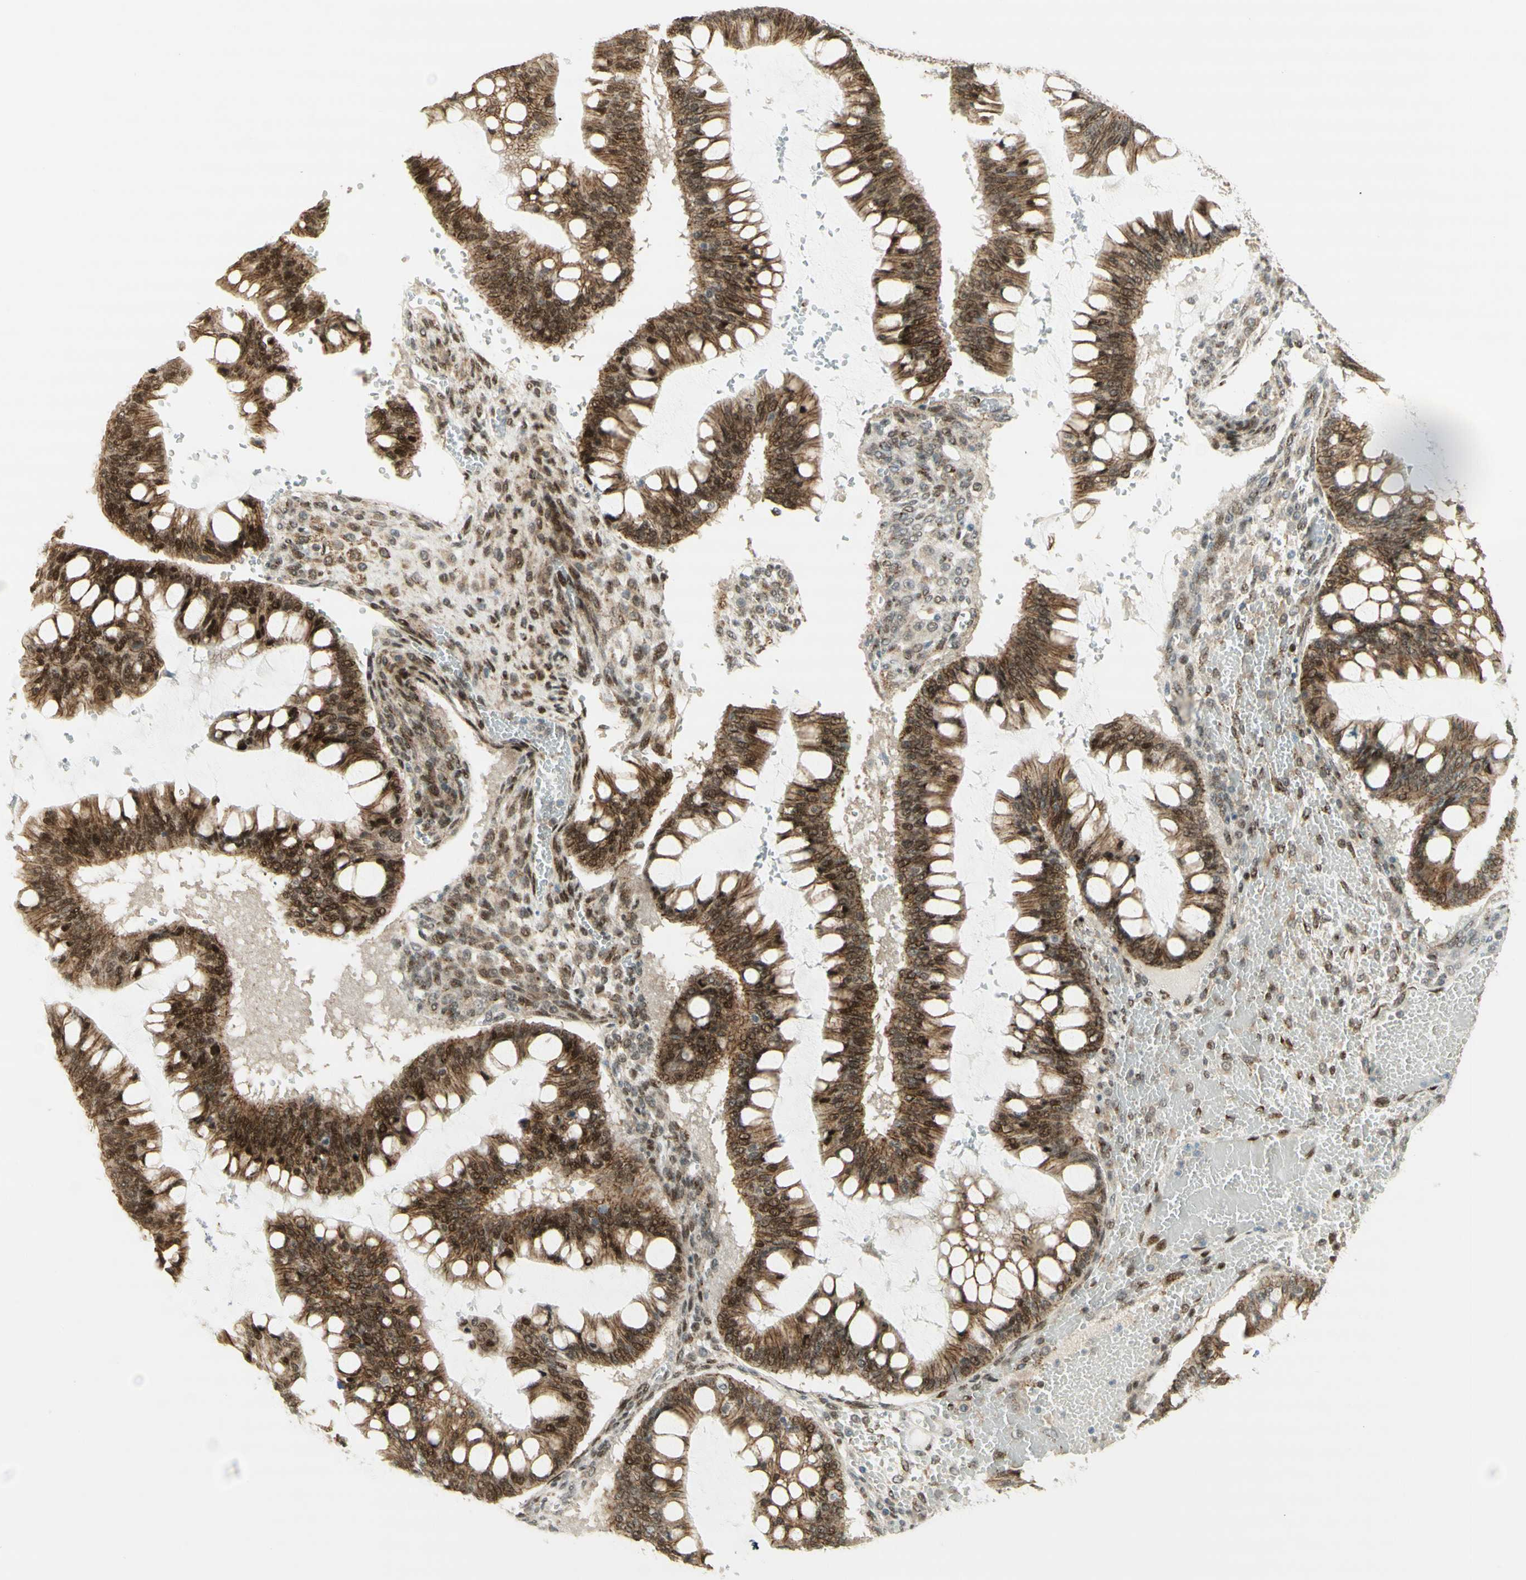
{"staining": {"intensity": "strong", "quantity": ">75%", "location": "cytoplasmic/membranous,nuclear"}, "tissue": "ovarian cancer", "cell_type": "Tumor cells", "image_type": "cancer", "snomed": [{"axis": "morphology", "description": "Cystadenocarcinoma, mucinous, NOS"}, {"axis": "topography", "description": "Ovary"}], "caption": "Immunohistochemistry micrograph of neoplastic tissue: mucinous cystadenocarcinoma (ovarian) stained using immunohistochemistry reveals high levels of strong protein expression localized specifically in the cytoplasmic/membranous and nuclear of tumor cells, appearing as a cytoplasmic/membranous and nuclear brown color.", "gene": "FOXP1", "patient": {"sex": "female", "age": 73}}